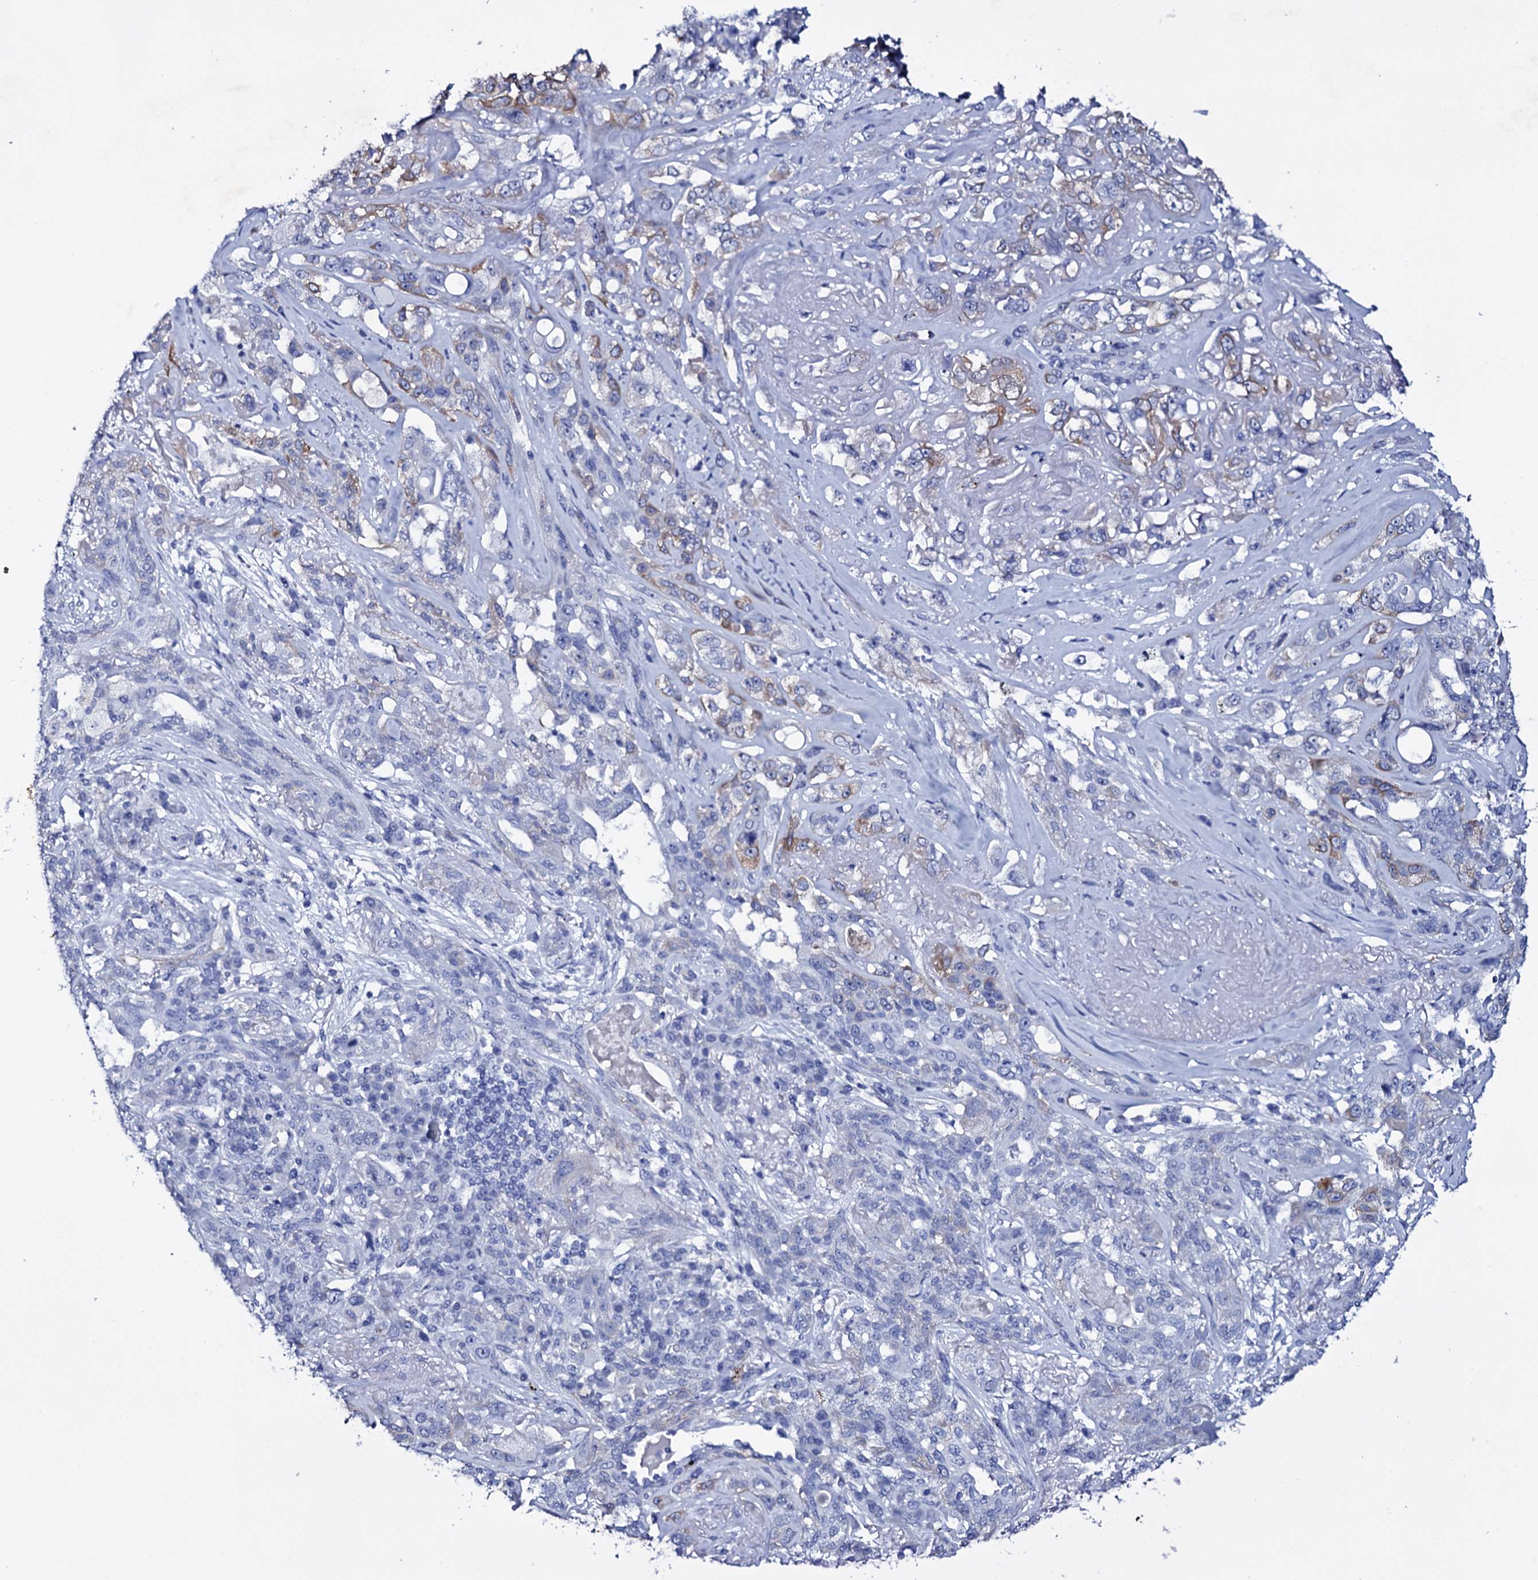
{"staining": {"intensity": "weak", "quantity": "<25%", "location": "cytoplasmic/membranous"}, "tissue": "lung cancer", "cell_type": "Tumor cells", "image_type": "cancer", "snomed": [{"axis": "morphology", "description": "Squamous cell carcinoma, NOS"}, {"axis": "topography", "description": "Lung"}], "caption": "Lung cancer was stained to show a protein in brown. There is no significant positivity in tumor cells. (IHC, brightfield microscopy, high magnification).", "gene": "ITPRID2", "patient": {"sex": "female", "age": 70}}